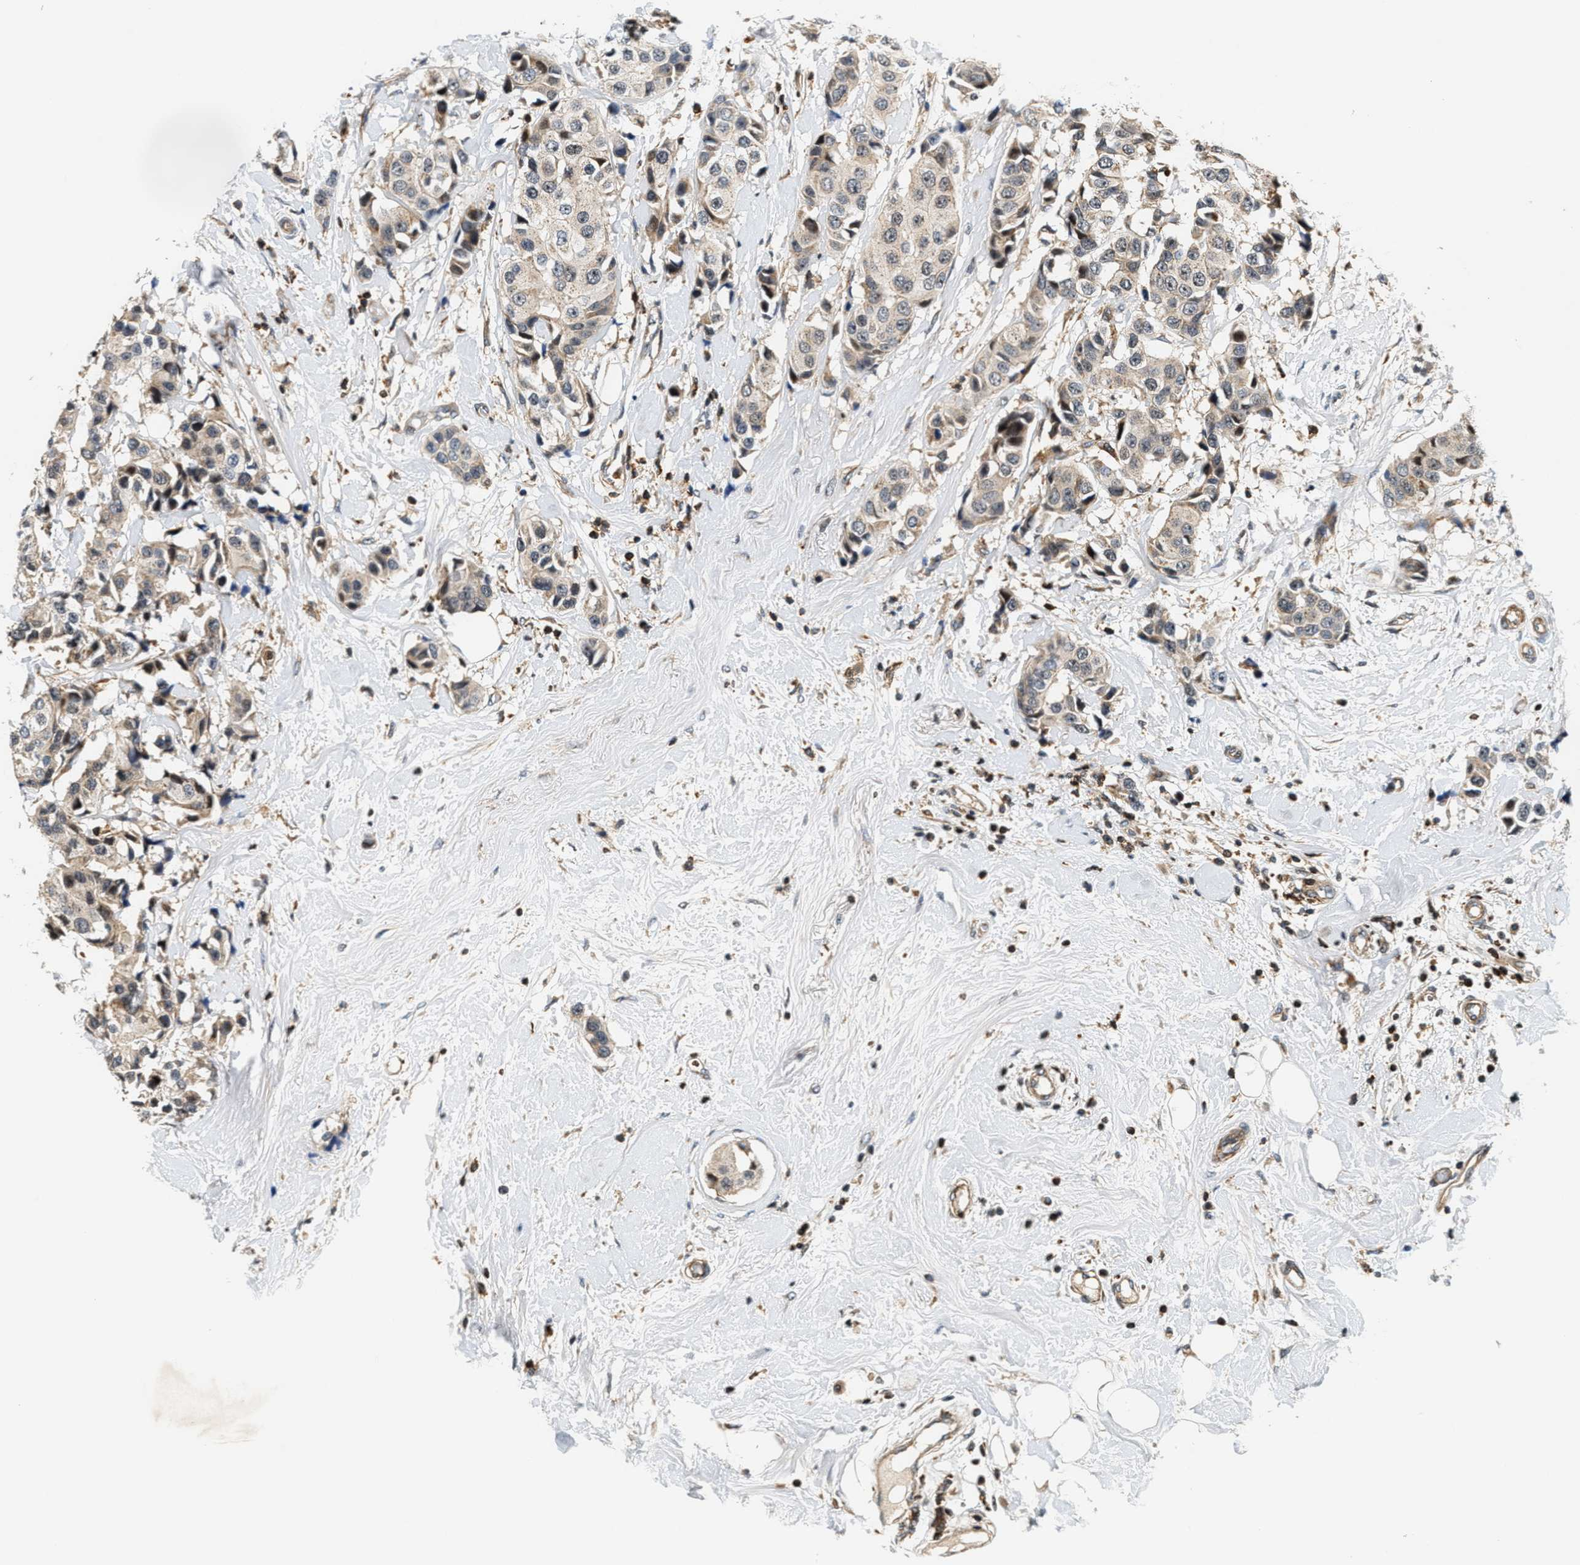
{"staining": {"intensity": "weak", "quantity": ">75%", "location": "cytoplasmic/membranous"}, "tissue": "breast cancer", "cell_type": "Tumor cells", "image_type": "cancer", "snomed": [{"axis": "morphology", "description": "Normal tissue, NOS"}, {"axis": "morphology", "description": "Duct carcinoma"}, {"axis": "topography", "description": "Breast"}], "caption": "Weak cytoplasmic/membranous staining for a protein is seen in about >75% of tumor cells of breast cancer using immunohistochemistry.", "gene": "SAMD9", "patient": {"sex": "female", "age": 39}}